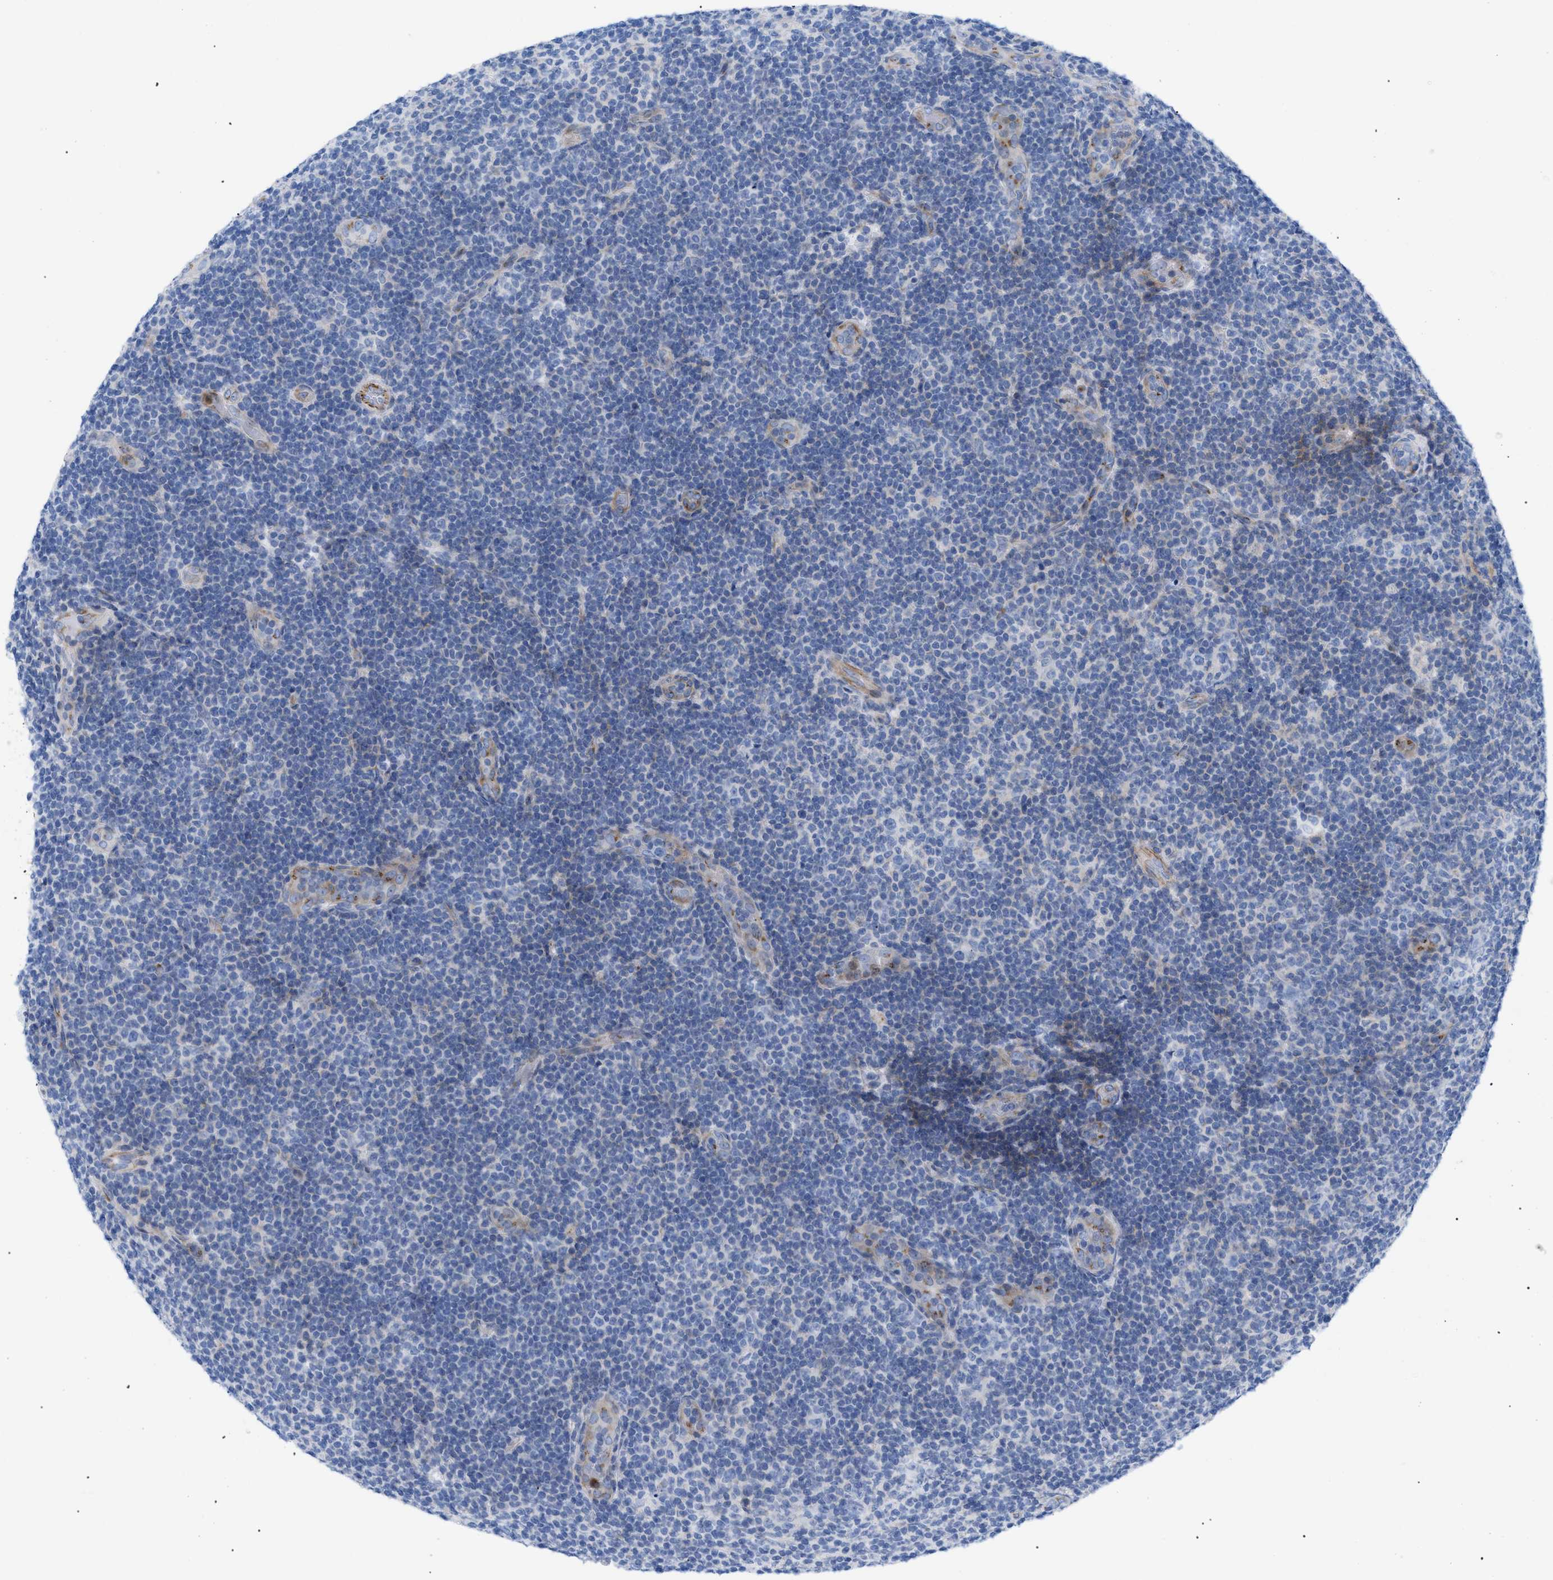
{"staining": {"intensity": "negative", "quantity": "none", "location": "none"}, "tissue": "lymphoma", "cell_type": "Tumor cells", "image_type": "cancer", "snomed": [{"axis": "morphology", "description": "Malignant lymphoma, non-Hodgkin's type, Low grade"}, {"axis": "topography", "description": "Lymph node"}], "caption": "Low-grade malignant lymphoma, non-Hodgkin's type stained for a protein using immunohistochemistry shows no positivity tumor cells.", "gene": "TMEM17", "patient": {"sex": "male", "age": 83}}